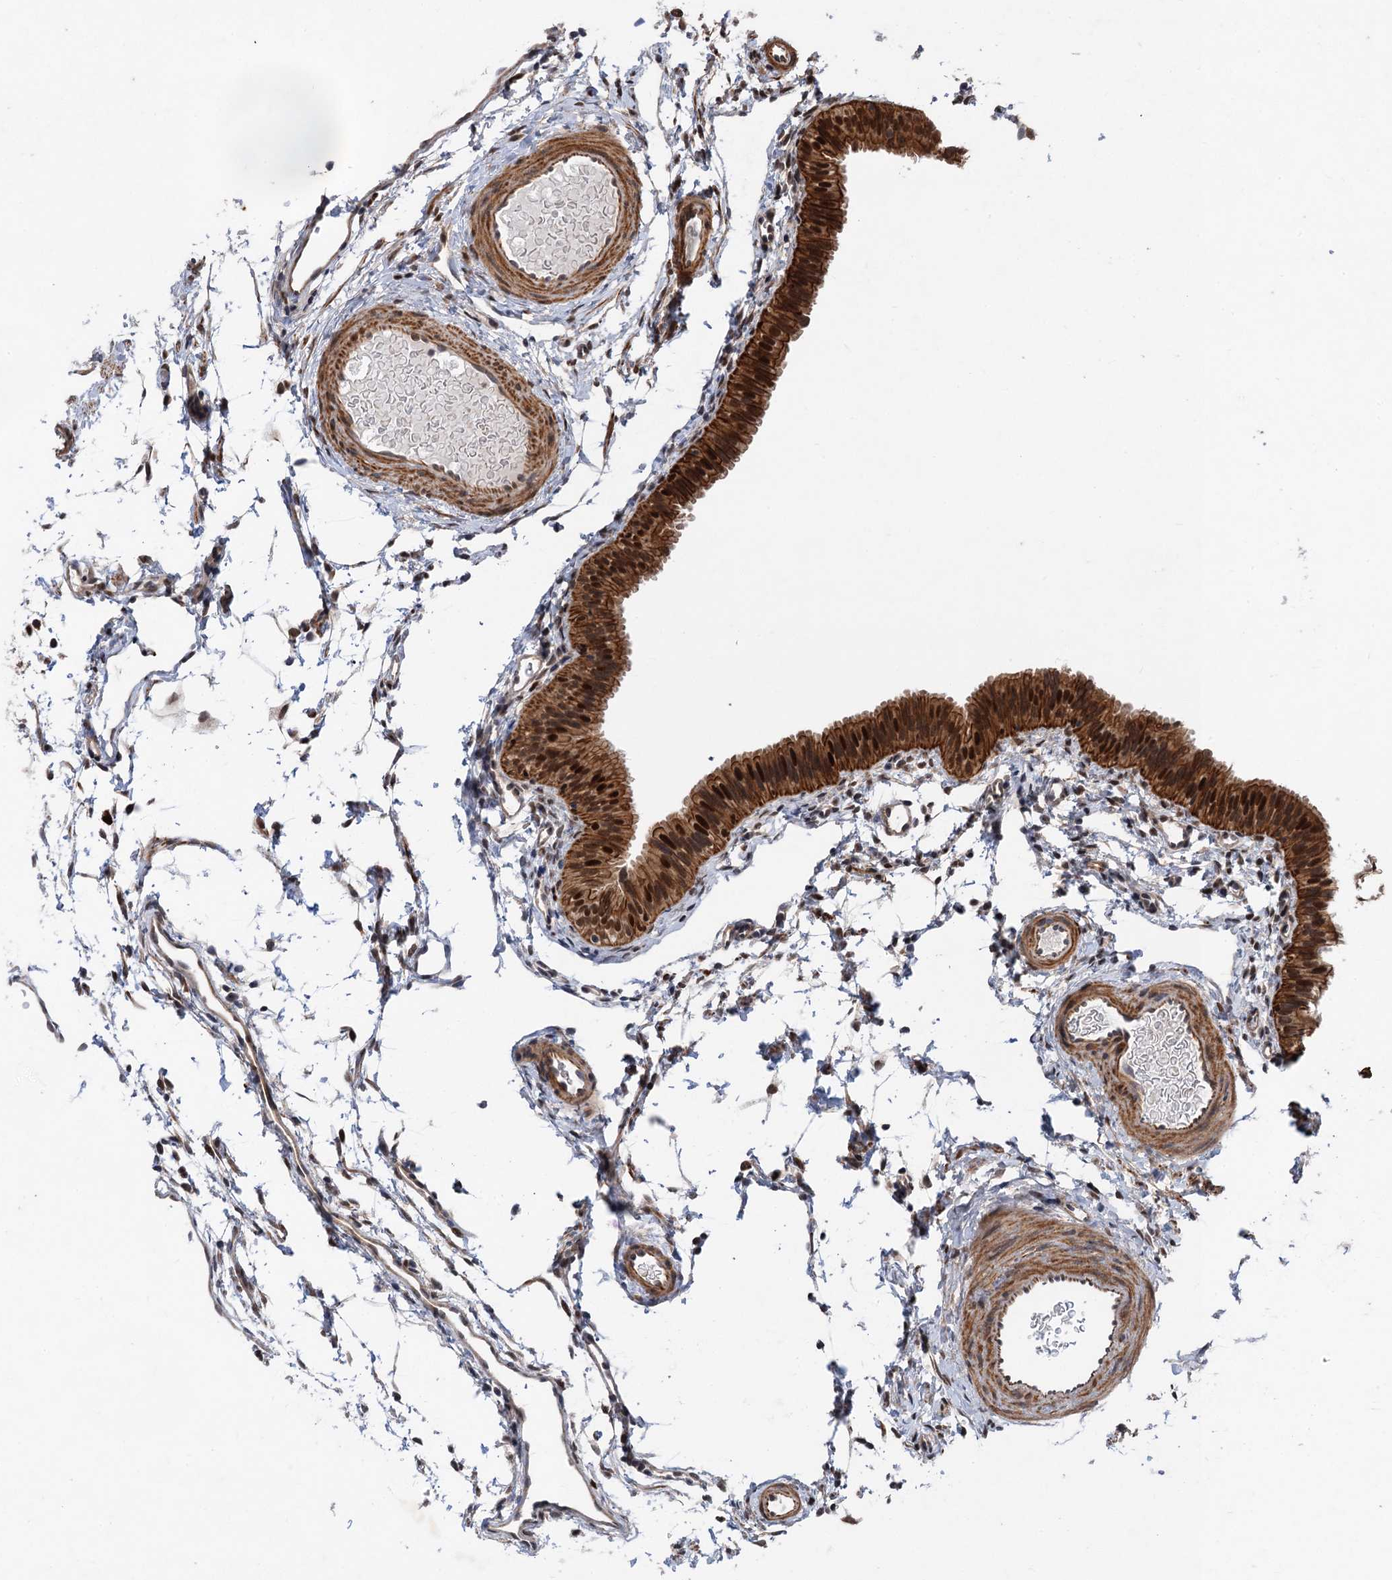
{"staining": {"intensity": "moderate", "quantity": "25%-75%", "location": "cytoplasmic/membranous,nuclear"}, "tissue": "fallopian tube", "cell_type": "Glandular cells", "image_type": "normal", "snomed": [{"axis": "morphology", "description": "Normal tissue, NOS"}, {"axis": "topography", "description": "Fallopian tube"}], "caption": "An immunohistochemistry histopathology image of normal tissue is shown. Protein staining in brown shows moderate cytoplasmic/membranous,nuclear positivity in fallopian tube within glandular cells.", "gene": "TTC31", "patient": {"sex": "female", "age": 35}}